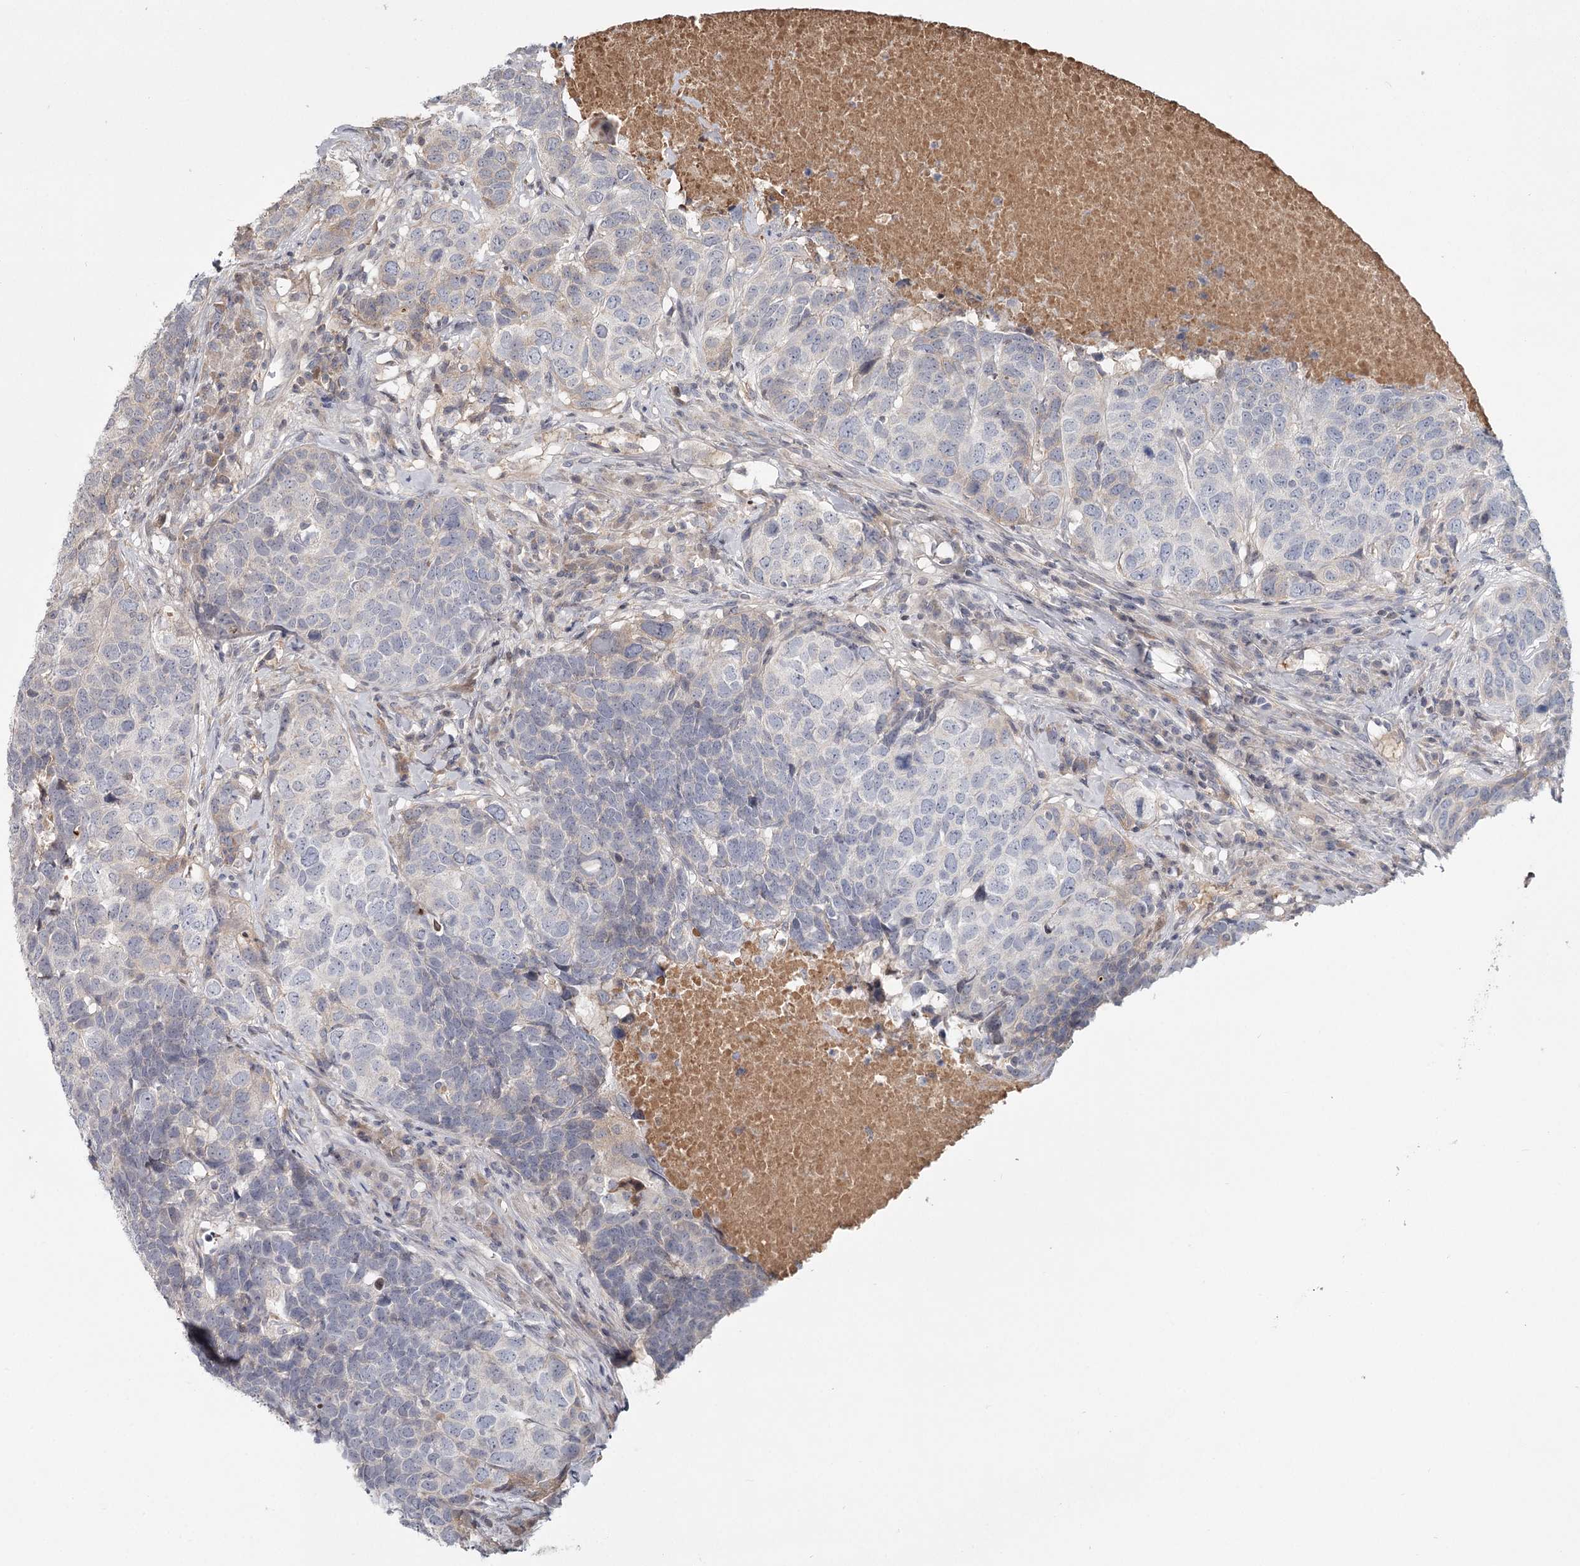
{"staining": {"intensity": "moderate", "quantity": "<25%", "location": "cytoplasmic/membranous"}, "tissue": "head and neck cancer", "cell_type": "Tumor cells", "image_type": "cancer", "snomed": [{"axis": "morphology", "description": "Squamous cell carcinoma, NOS"}, {"axis": "topography", "description": "Head-Neck"}], "caption": "A high-resolution histopathology image shows IHC staining of head and neck cancer (squamous cell carcinoma), which demonstrates moderate cytoplasmic/membranous positivity in approximately <25% of tumor cells.", "gene": "DHRS9", "patient": {"sex": "male", "age": 66}}